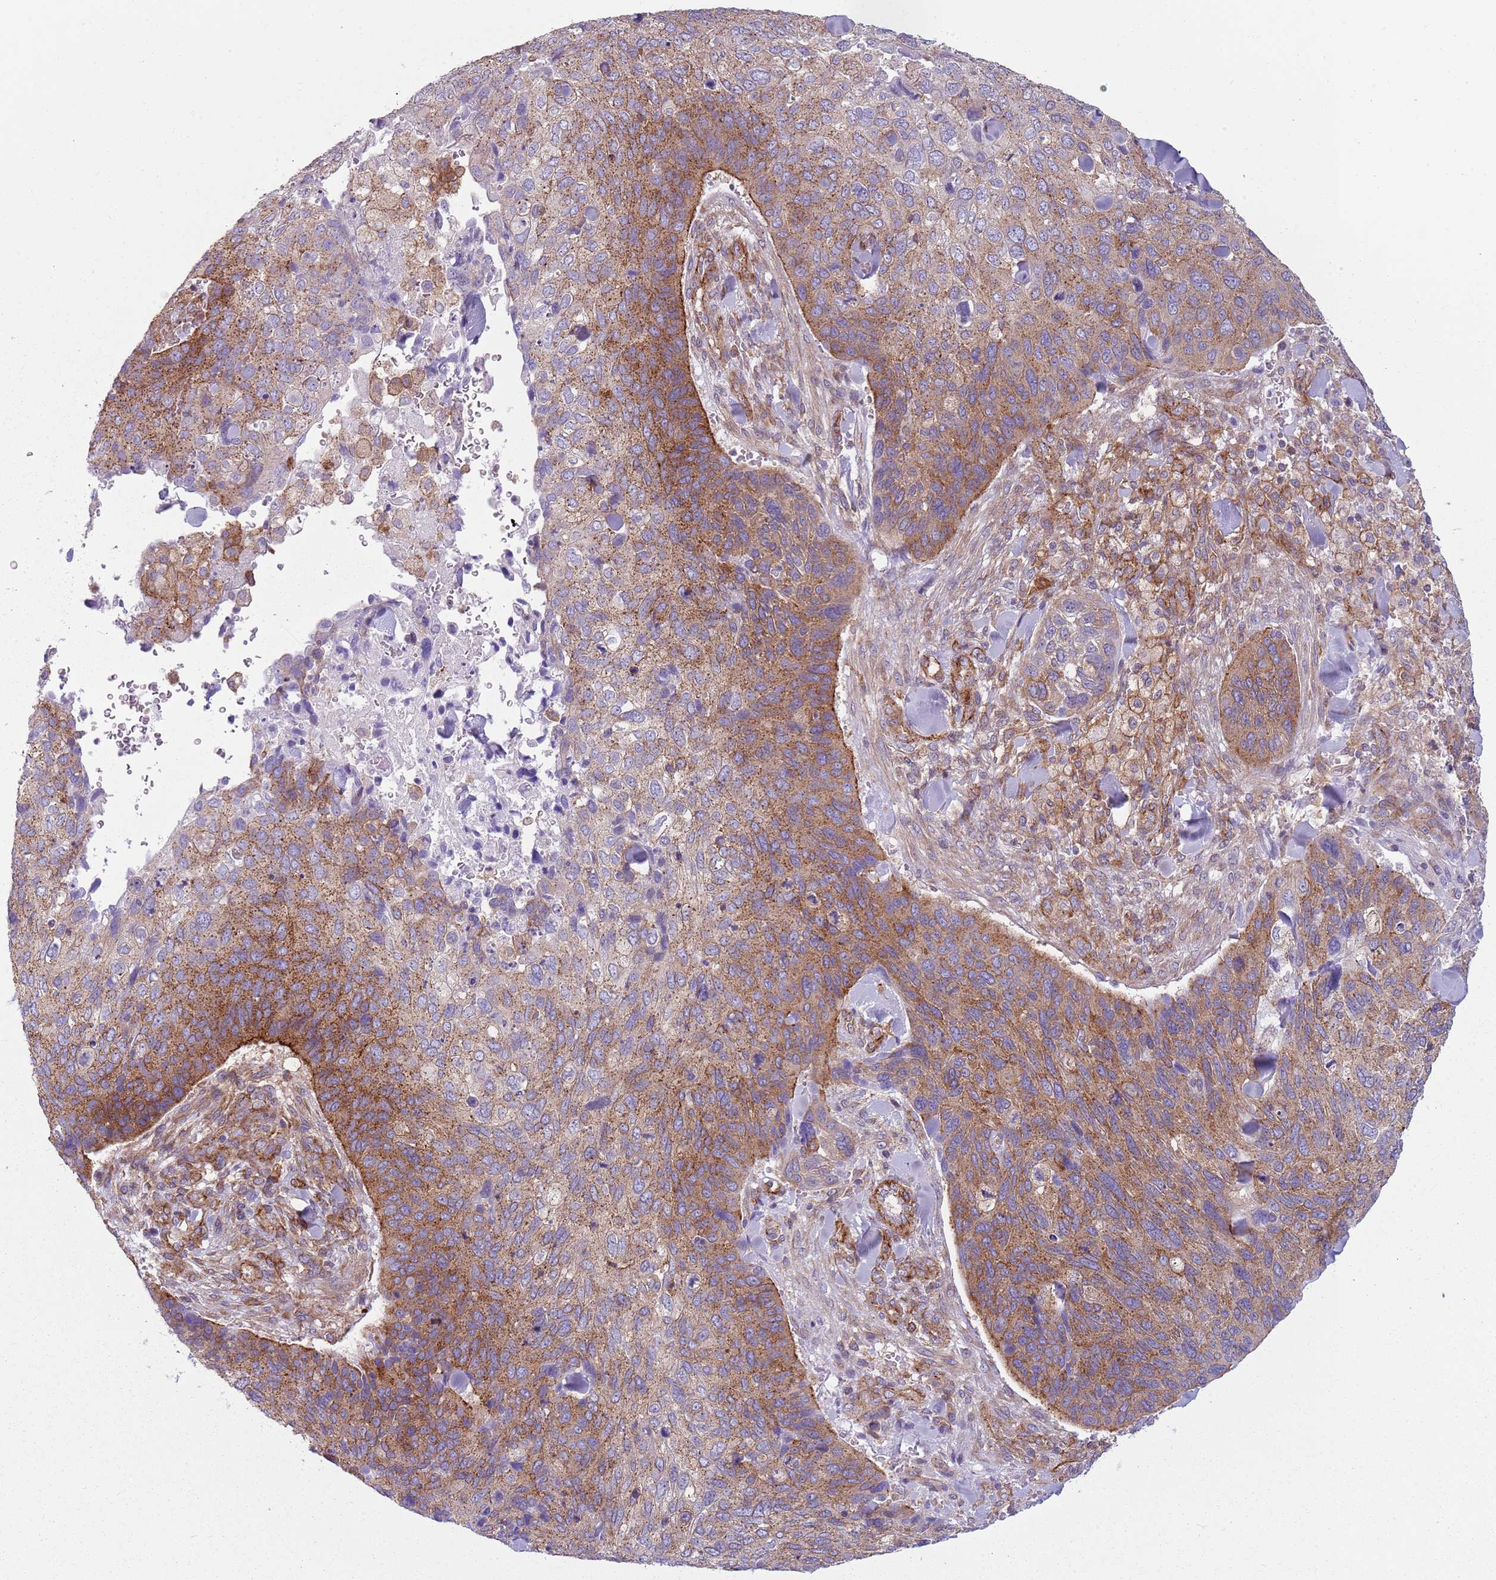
{"staining": {"intensity": "strong", "quantity": "25%-75%", "location": "cytoplasmic/membranous"}, "tissue": "skin cancer", "cell_type": "Tumor cells", "image_type": "cancer", "snomed": [{"axis": "morphology", "description": "Basal cell carcinoma"}, {"axis": "topography", "description": "Skin"}], "caption": "Immunohistochemical staining of basal cell carcinoma (skin) reveals high levels of strong cytoplasmic/membranous expression in about 25%-75% of tumor cells.", "gene": "SNX1", "patient": {"sex": "female", "age": 74}}